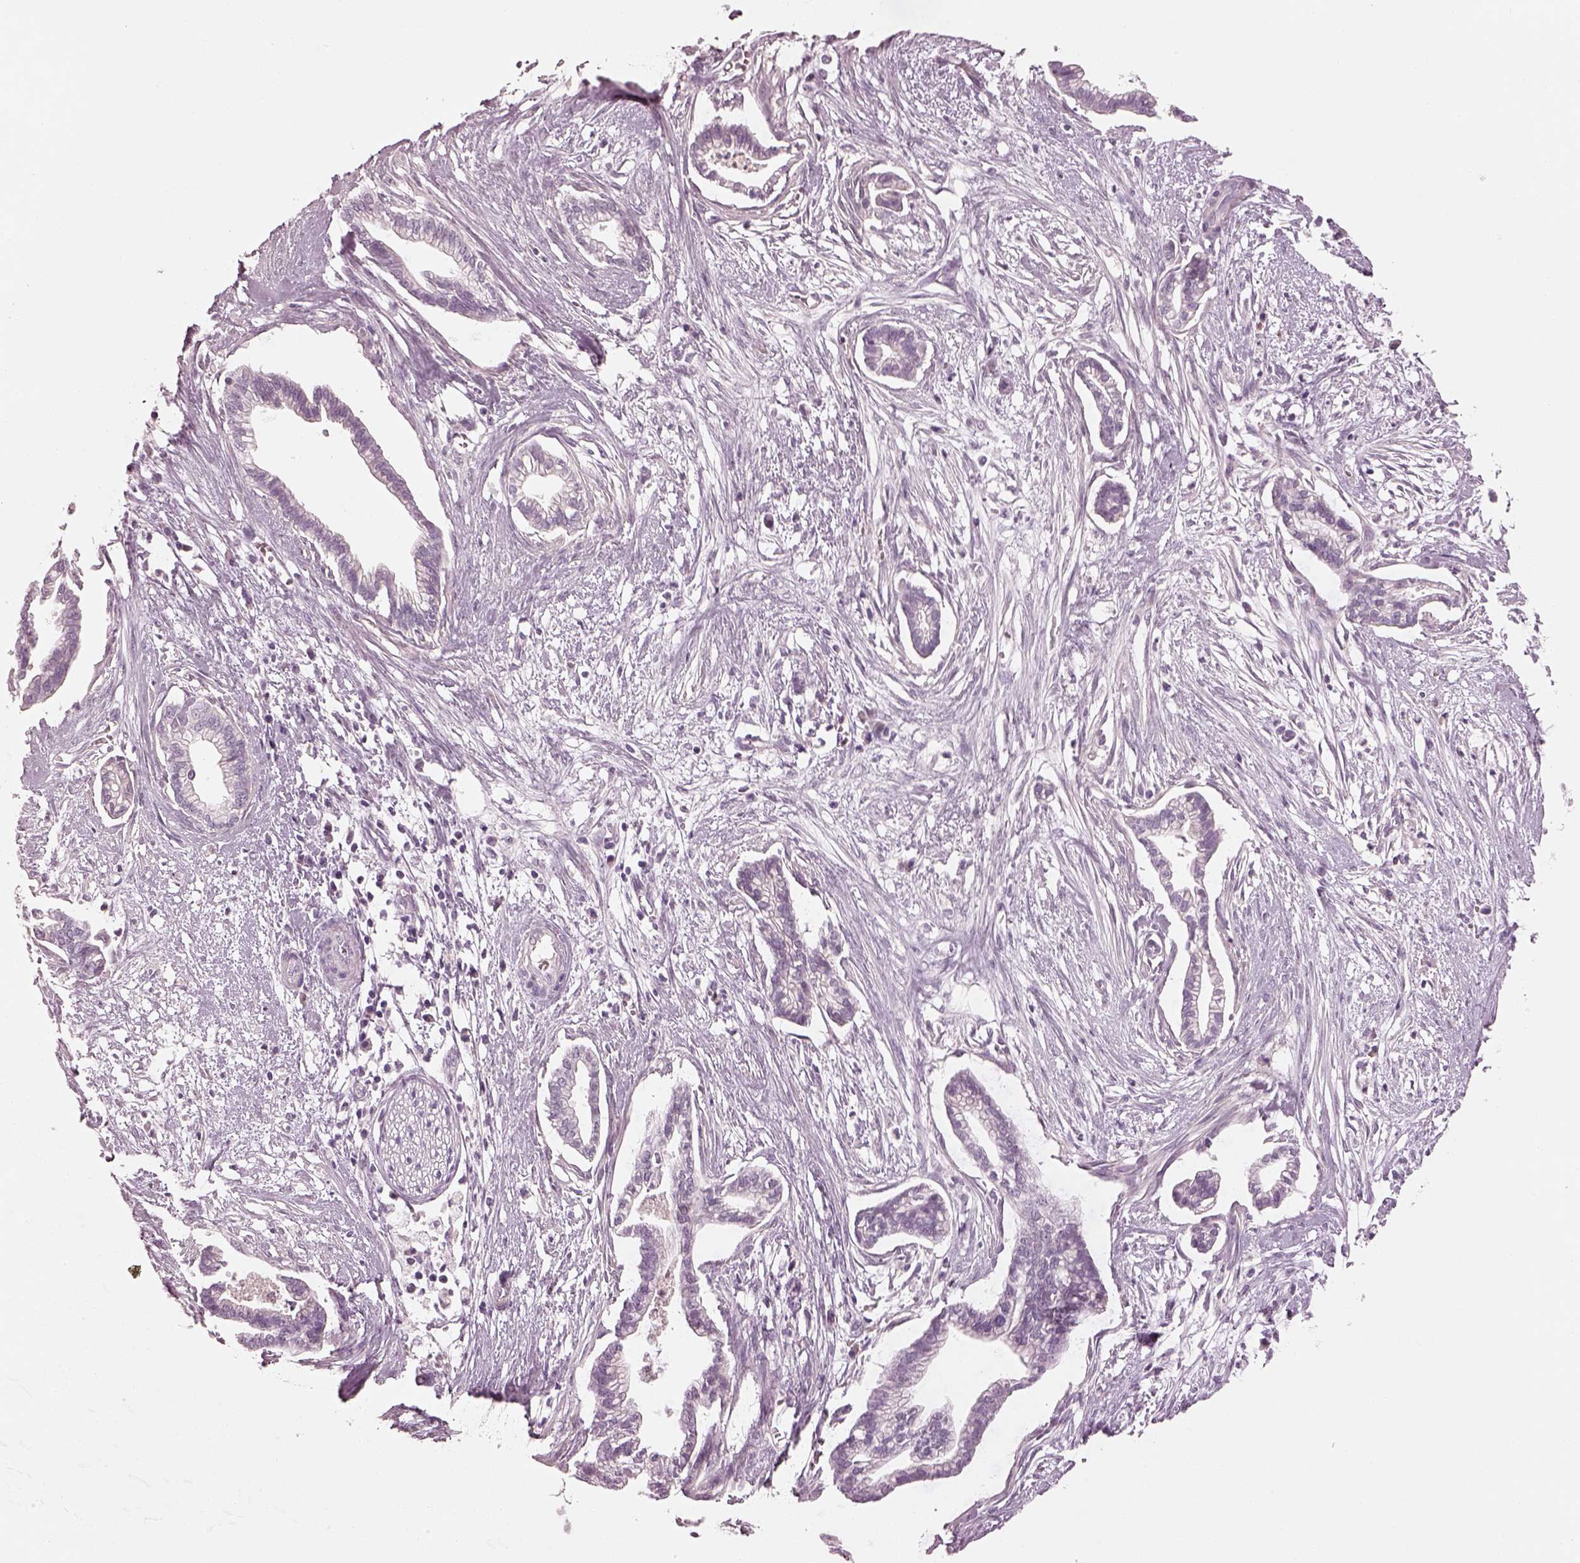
{"staining": {"intensity": "negative", "quantity": "none", "location": "none"}, "tissue": "cervical cancer", "cell_type": "Tumor cells", "image_type": "cancer", "snomed": [{"axis": "morphology", "description": "Adenocarcinoma, NOS"}, {"axis": "topography", "description": "Cervix"}], "caption": "Tumor cells are negative for brown protein staining in cervical cancer.", "gene": "SPATA6L", "patient": {"sex": "female", "age": 62}}